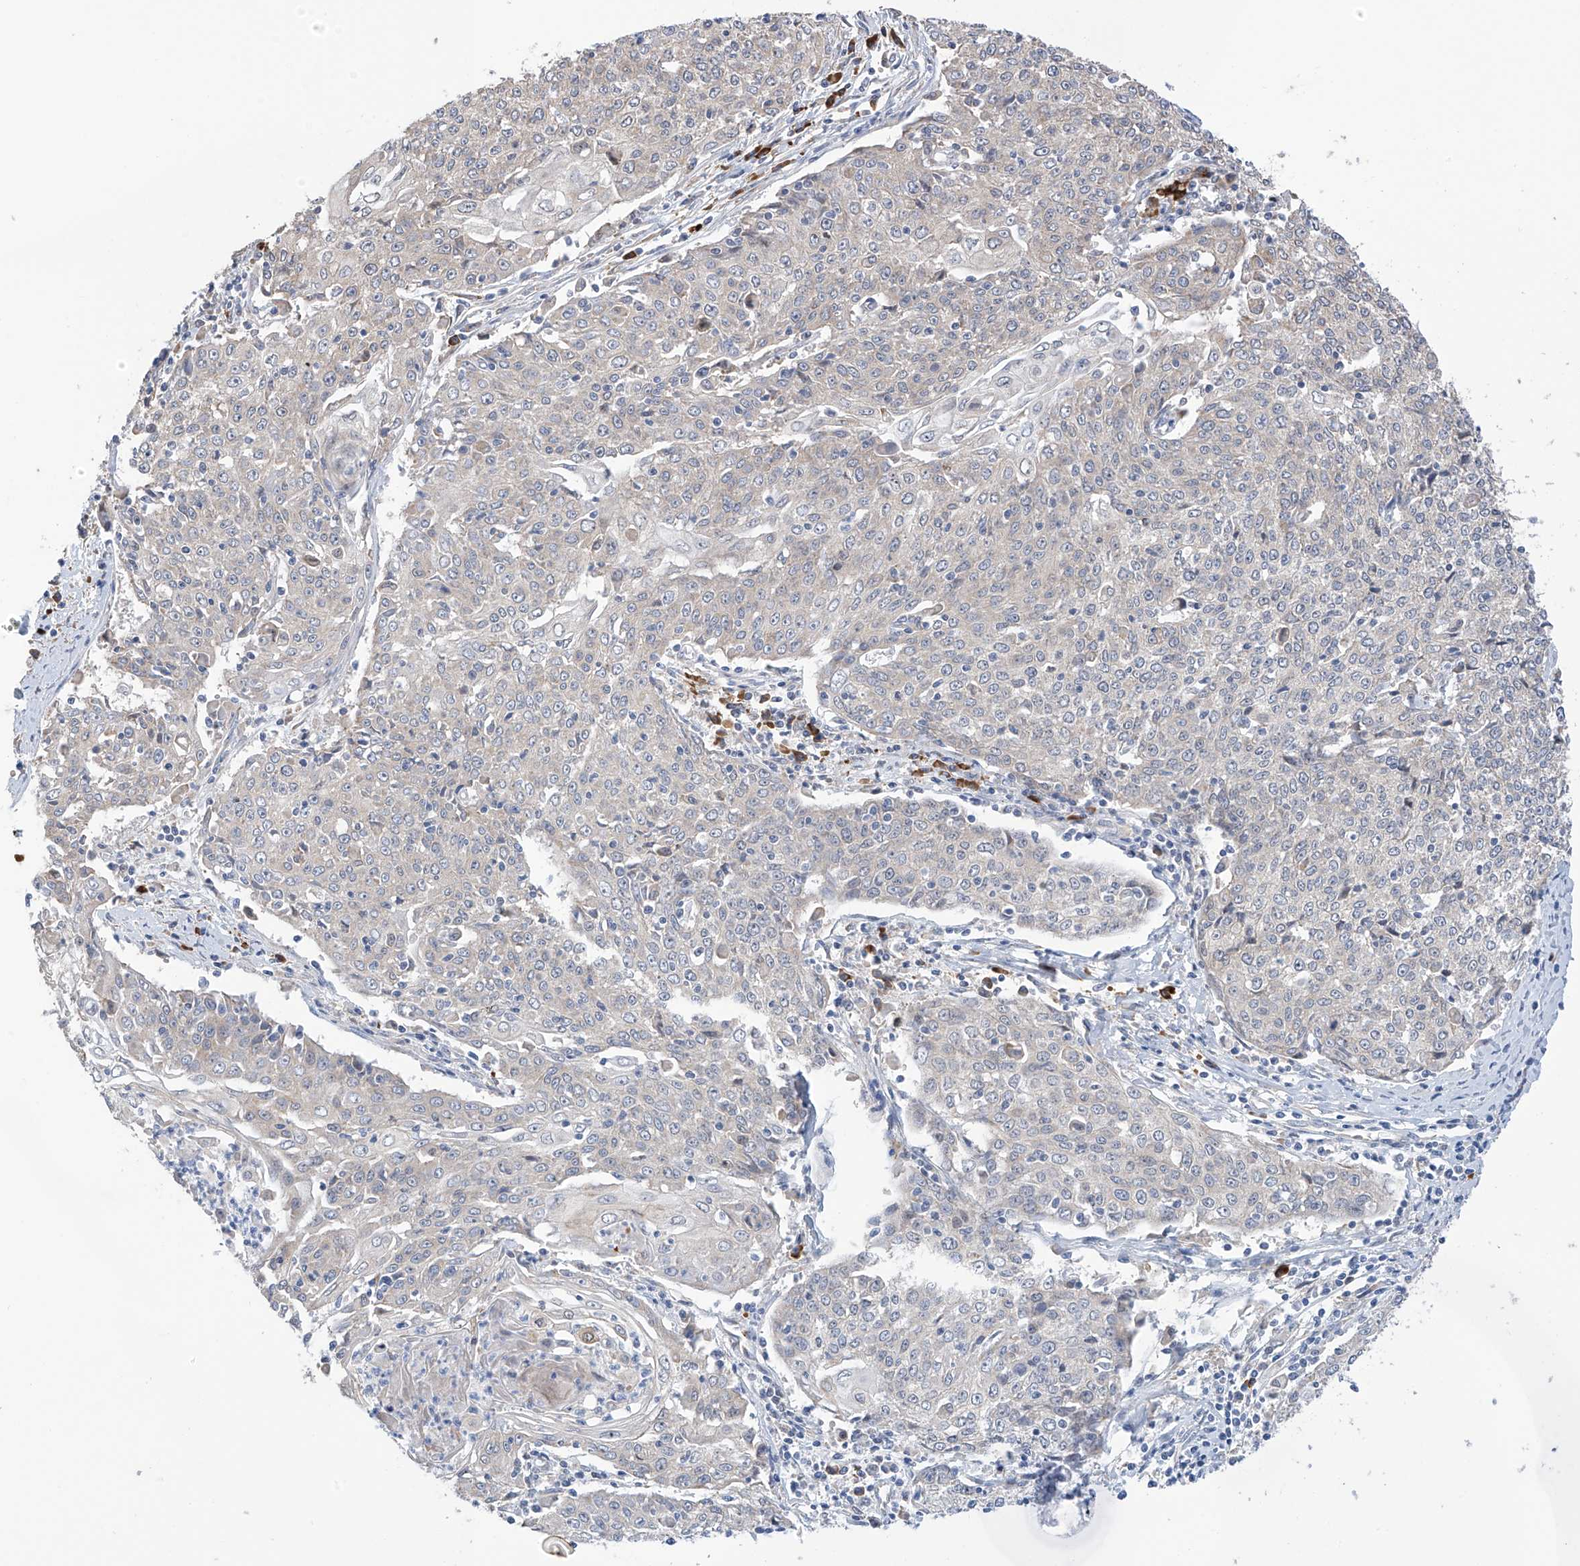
{"staining": {"intensity": "negative", "quantity": "none", "location": "none"}, "tissue": "cervical cancer", "cell_type": "Tumor cells", "image_type": "cancer", "snomed": [{"axis": "morphology", "description": "Squamous cell carcinoma, NOS"}, {"axis": "topography", "description": "Cervix"}], "caption": "Tumor cells show no significant expression in squamous cell carcinoma (cervical).", "gene": "REC8", "patient": {"sex": "female", "age": 48}}